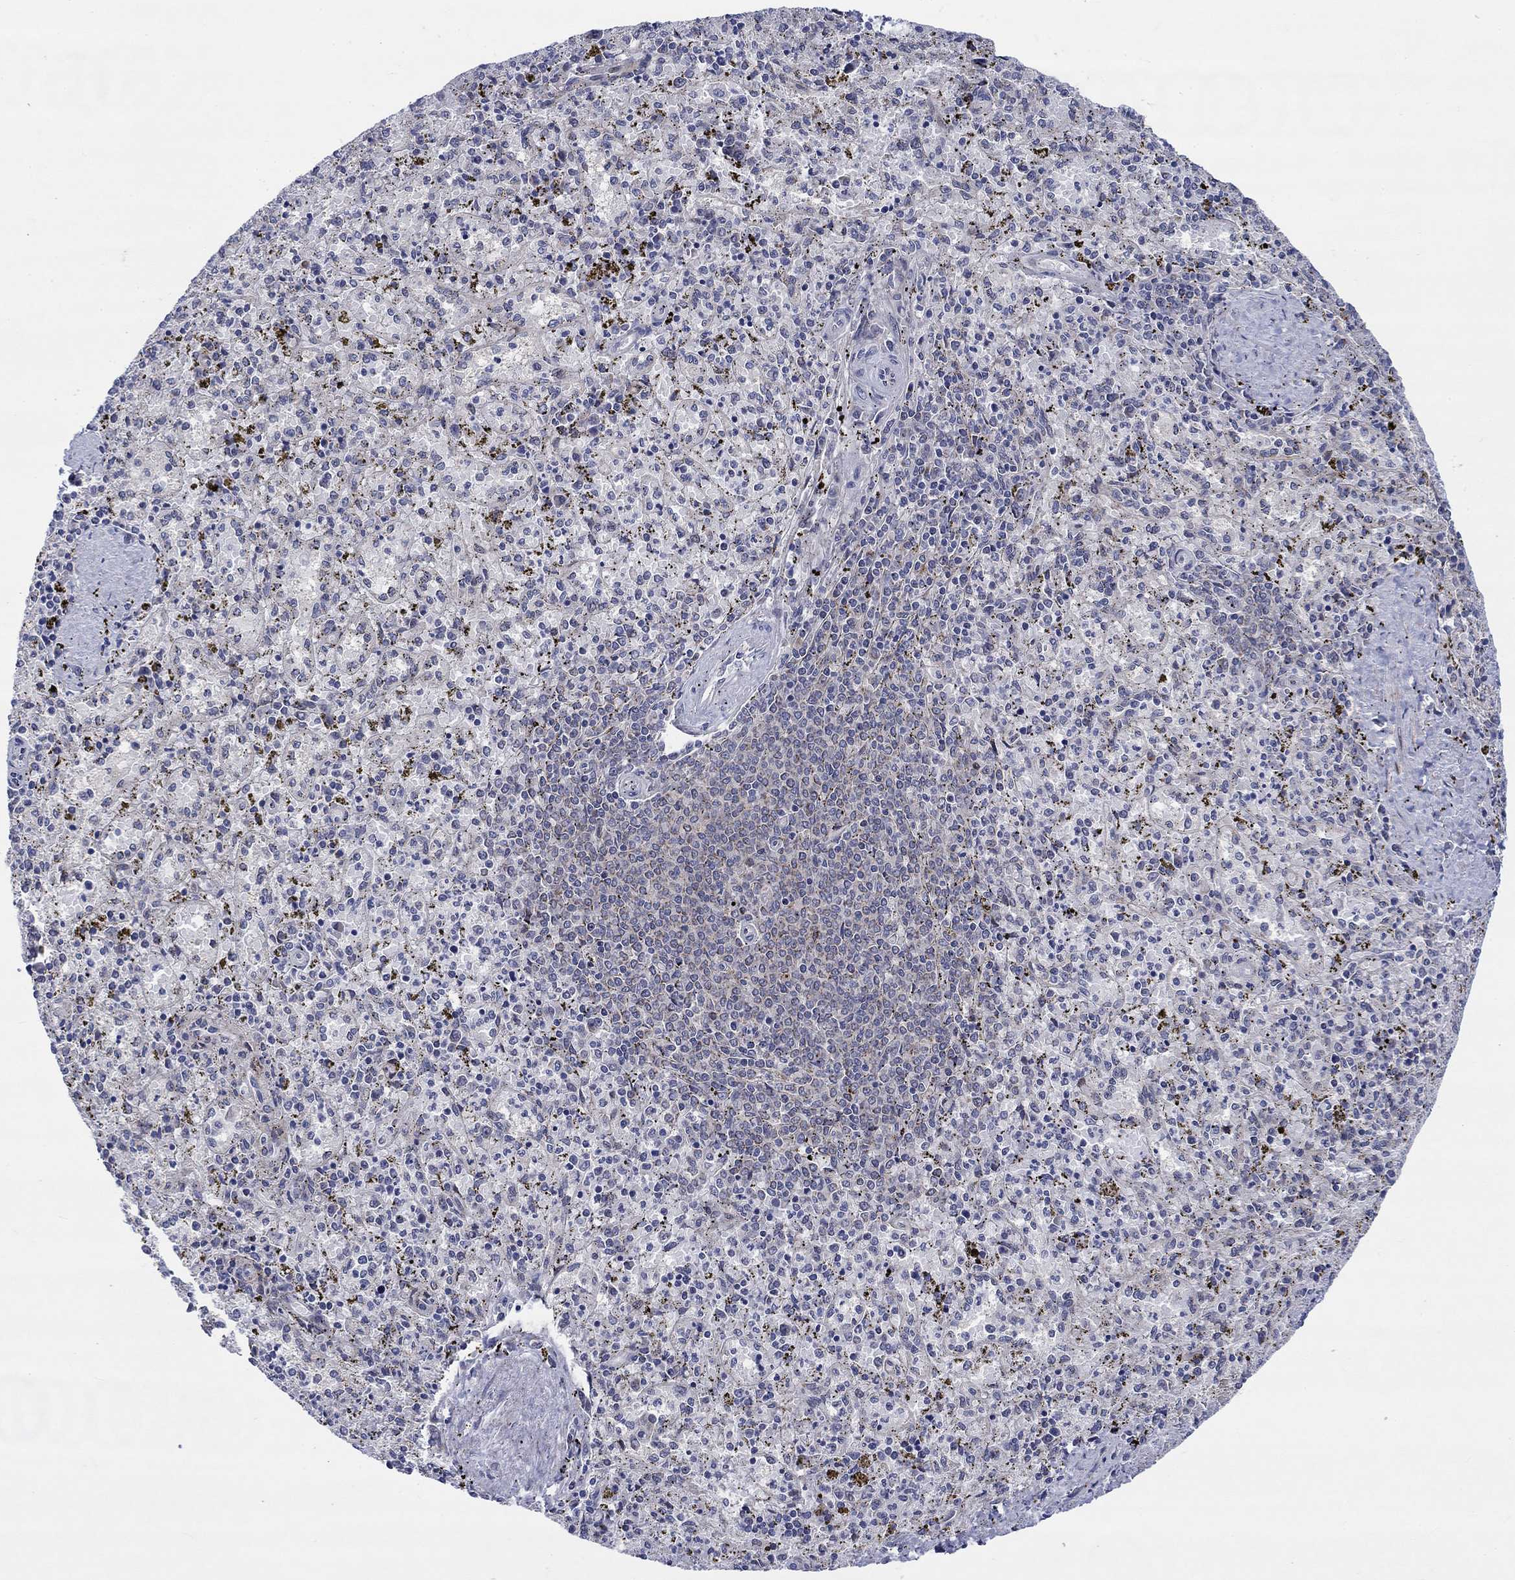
{"staining": {"intensity": "moderate", "quantity": "<25%", "location": "cytoplasmic/membranous"}, "tissue": "spleen", "cell_type": "Cells in red pulp", "image_type": "normal", "snomed": [{"axis": "morphology", "description": "Normal tissue, NOS"}, {"axis": "topography", "description": "Spleen"}], "caption": "Benign spleen displays moderate cytoplasmic/membranous positivity in about <25% of cells in red pulp, visualized by immunohistochemistry.", "gene": "SLC35F2", "patient": {"sex": "female", "age": 50}}